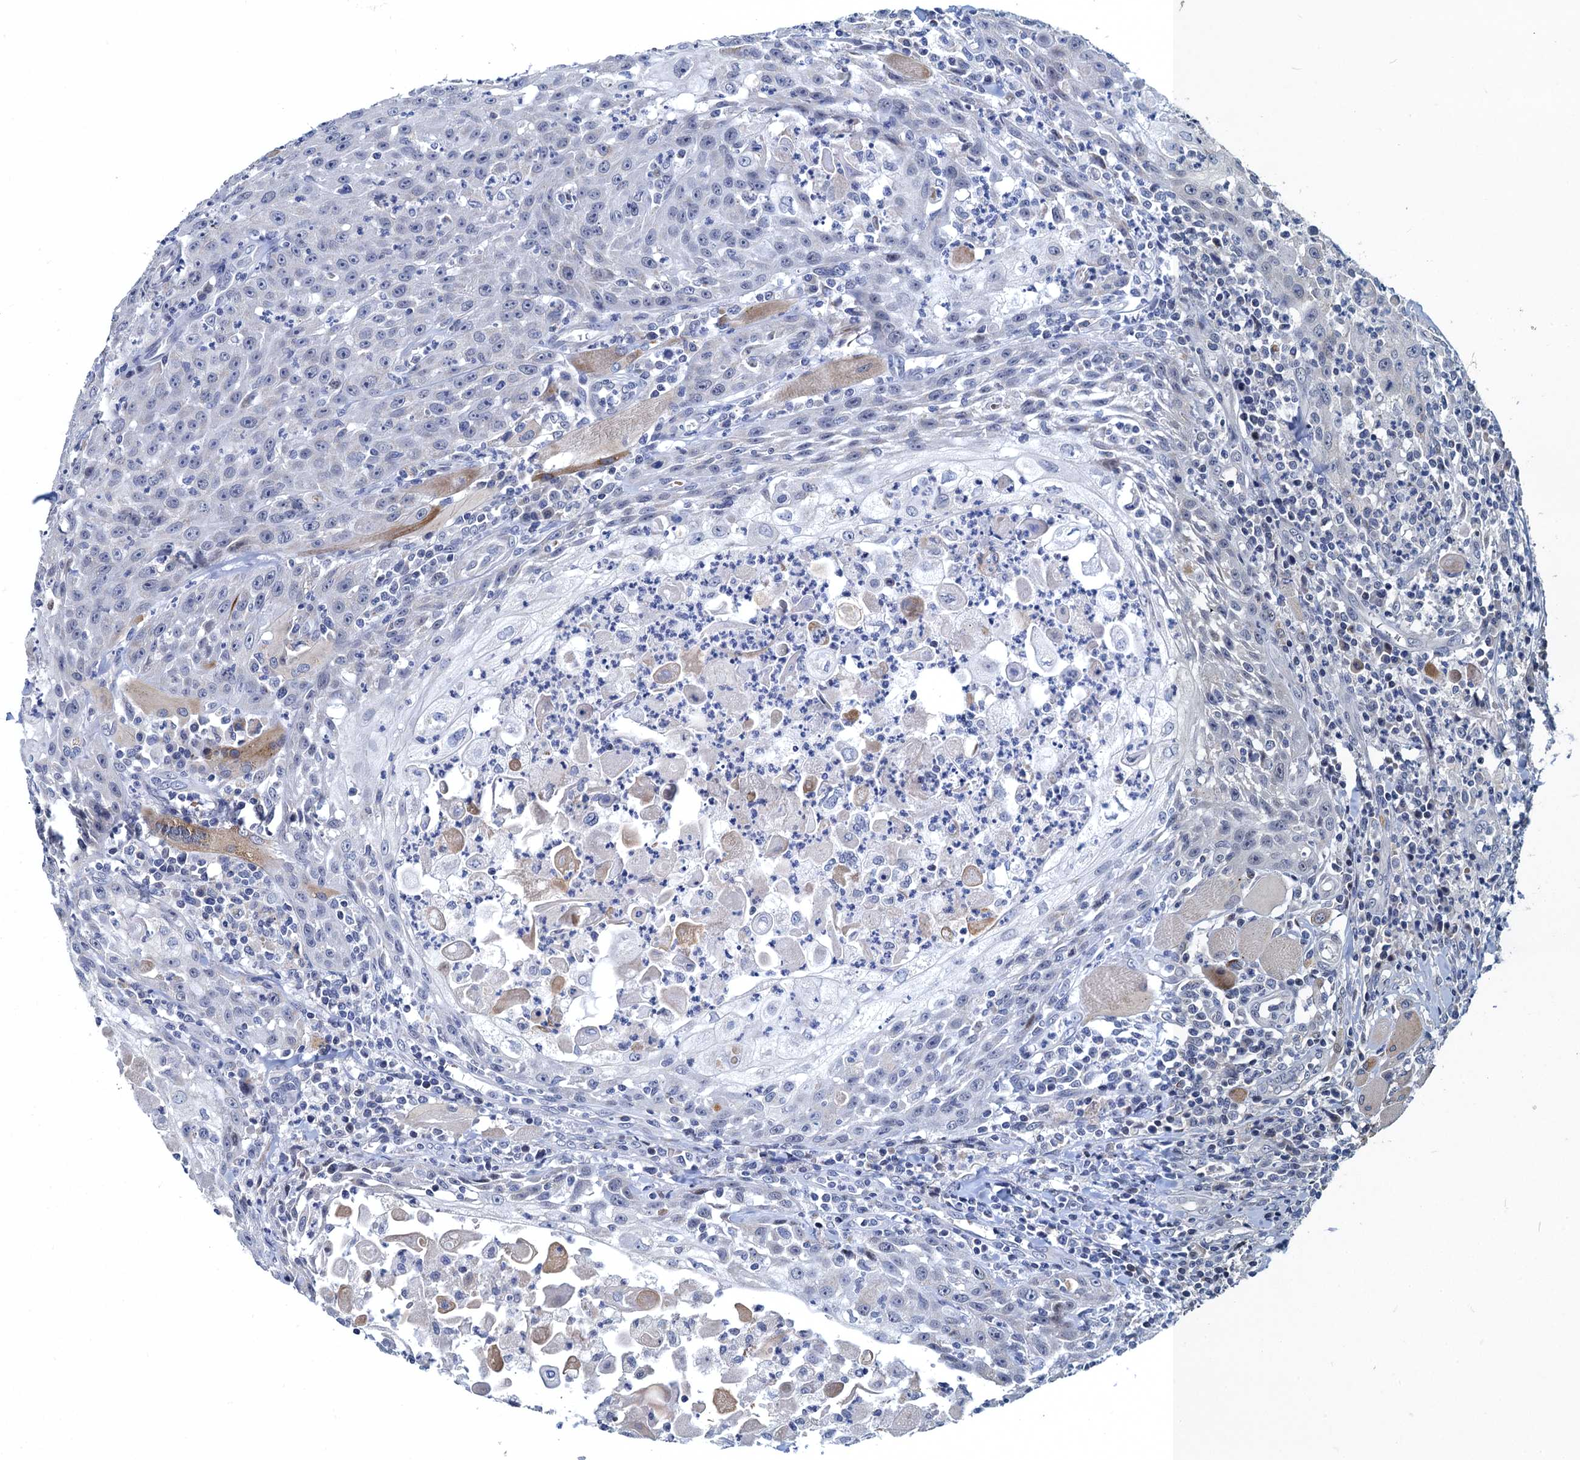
{"staining": {"intensity": "negative", "quantity": "none", "location": "none"}, "tissue": "oral mucosa", "cell_type": "Squamous epithelial cells", "image_type": "normal", "snomed": [{"axis": "morphology", "description": "Normal tissue, NOS"}, {"axis": "morphology", "description": "Squamous cell carcinoma, NOS"}, {"axis": "topography", "description": "Oral tissue"}, {"axis": "topography", "description": "Head-Neck"}], "caption": "High magnification brightfield microscopy of benign oral mucosa stained with DAB (brown) and counterstained with hematoxylin (blue): squamous epithelial cells show no significant positivity.", "gene": "ATOSA", "patient": {"sex": "female", "age": 70}}